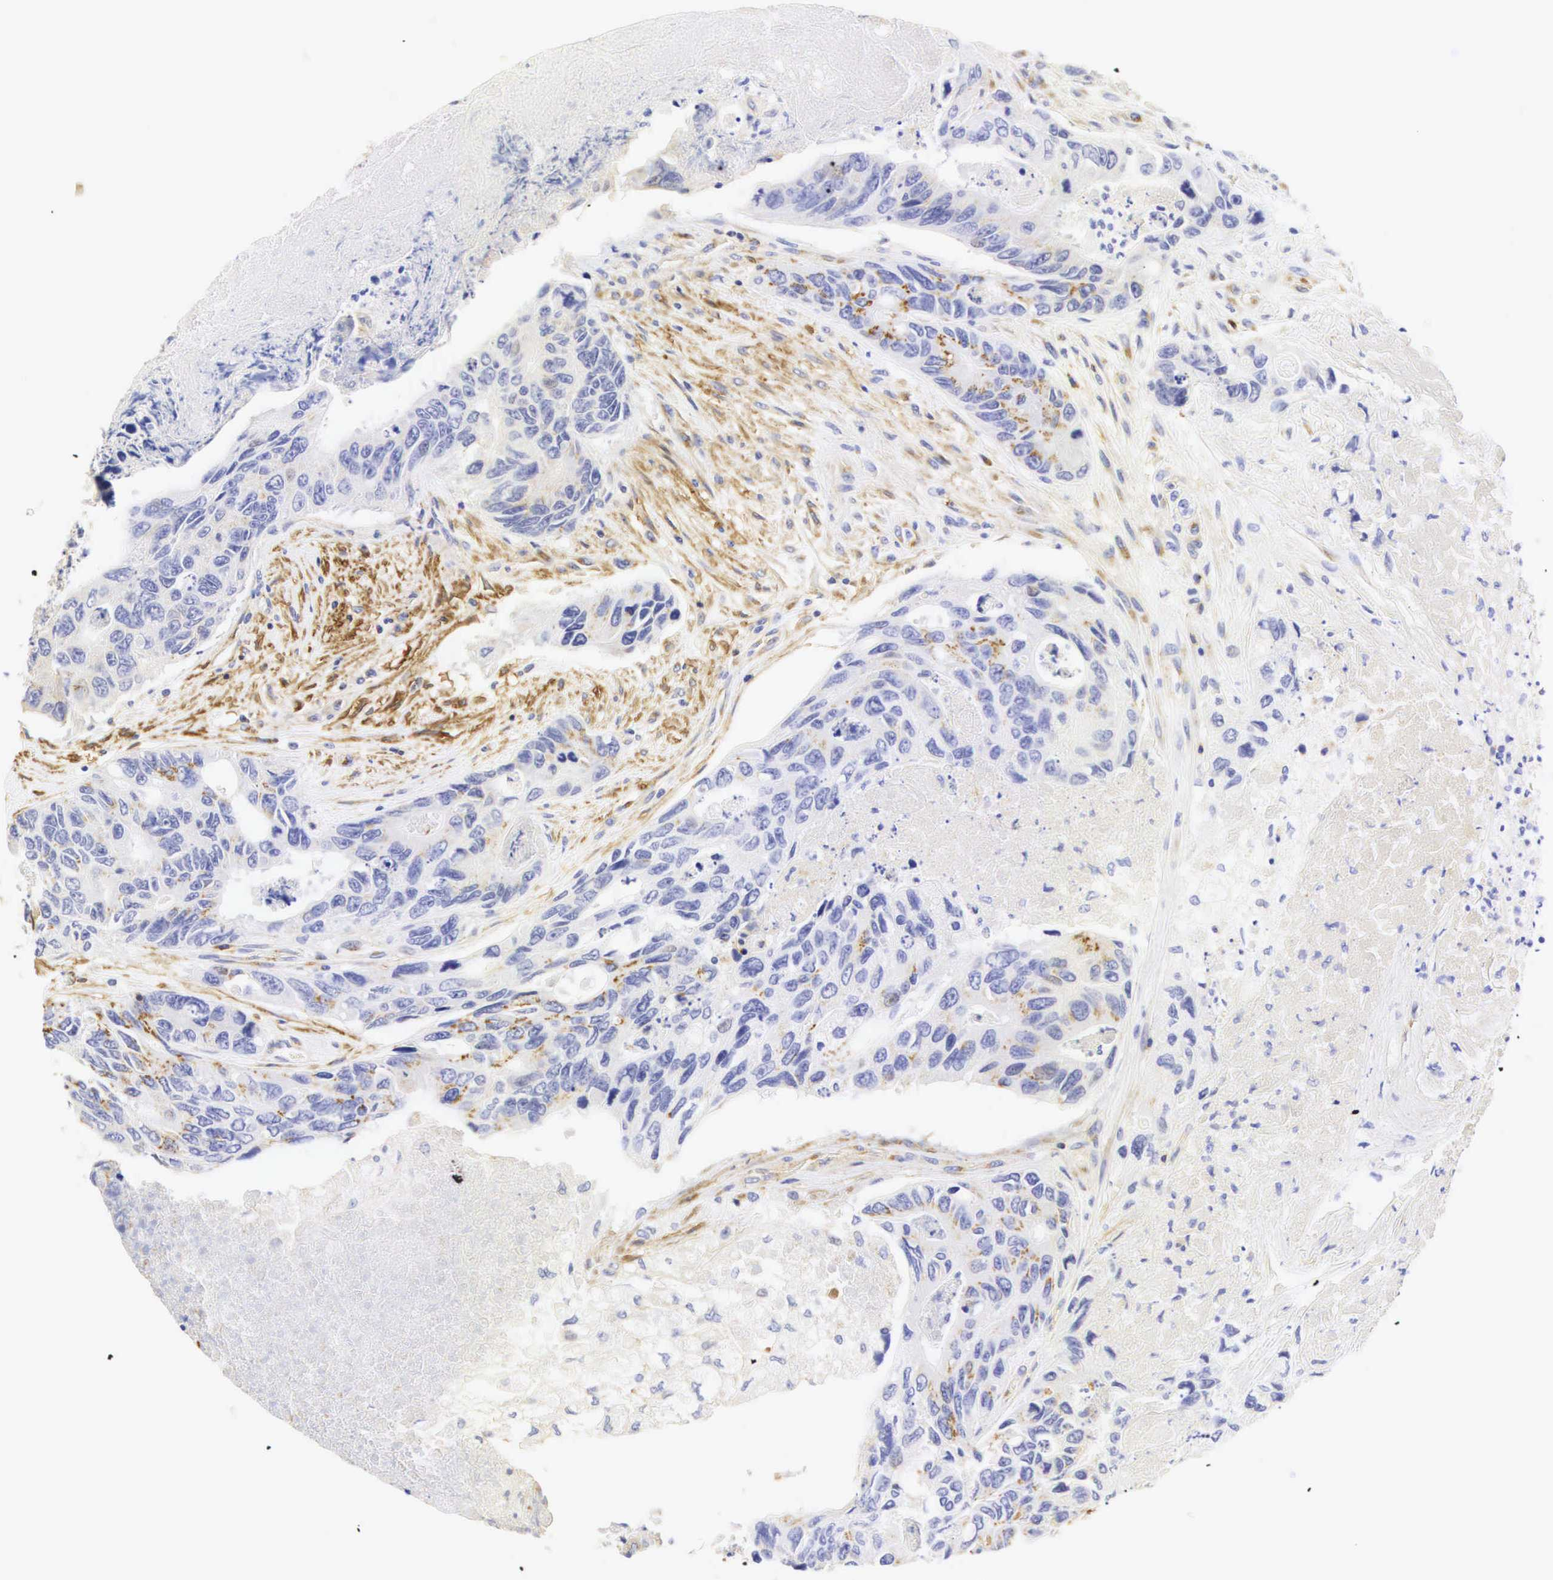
{"staining": {"intensity": "weak", "quantity": "<25%", "location": "cytoplasmic/membranous"}, "tissue": "colorectal cancer", "cell_type": "Tumor cells", "image_type": "cancer", "snomed": [{"axis": "morphology", "description": "Adenocarcinoma, NOS"}, {"axis": "topography", "description": "Colon"}], "caption": "Colorectal cancer (adenocarcinoma) was stained to show a protein in brown. There is no significant positivity in tumor cells.", "gene": "CD99", "patient": {"sex": "female", "age": 86}}